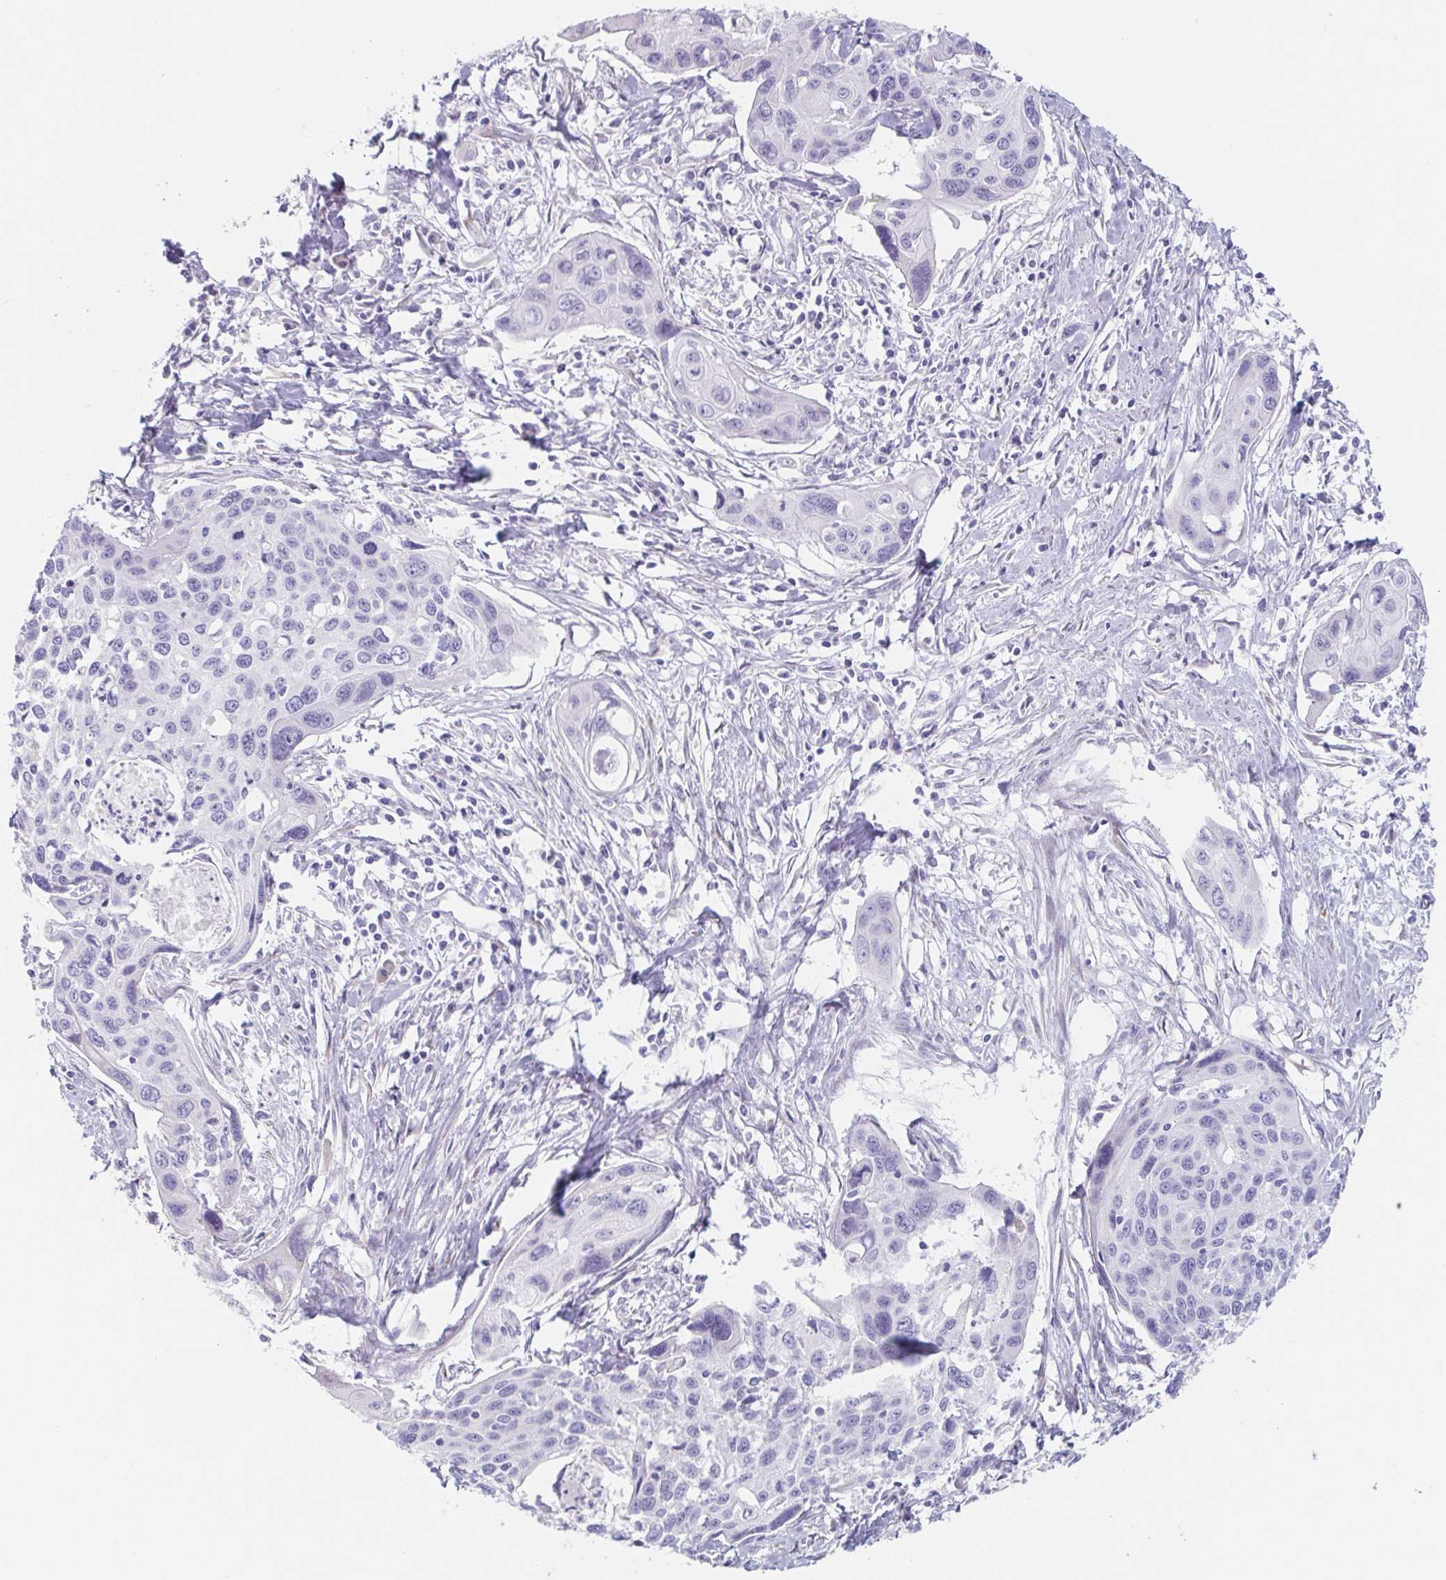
{"staining": {"intensity": "negative", "quantity": "none", "location": "none"}, "tissue": "cervical cancer", "cell_type": "Tumor cells", "image_type": "cancer", "snomed": [{"axis": "morphology", "description": "Squamous cell carcinoma, NOS"}, {"axis": "topography", "description": "Cervix"}], "caption": "DAB (3,3'-diaminobenzidine) immunohistochemical staining of squamous cell carcinoma (cervical) exhibits no significant positivity in tumor cells.", "gene": "HDGFL1", "patient": {"sex": "female", "age": 31}}